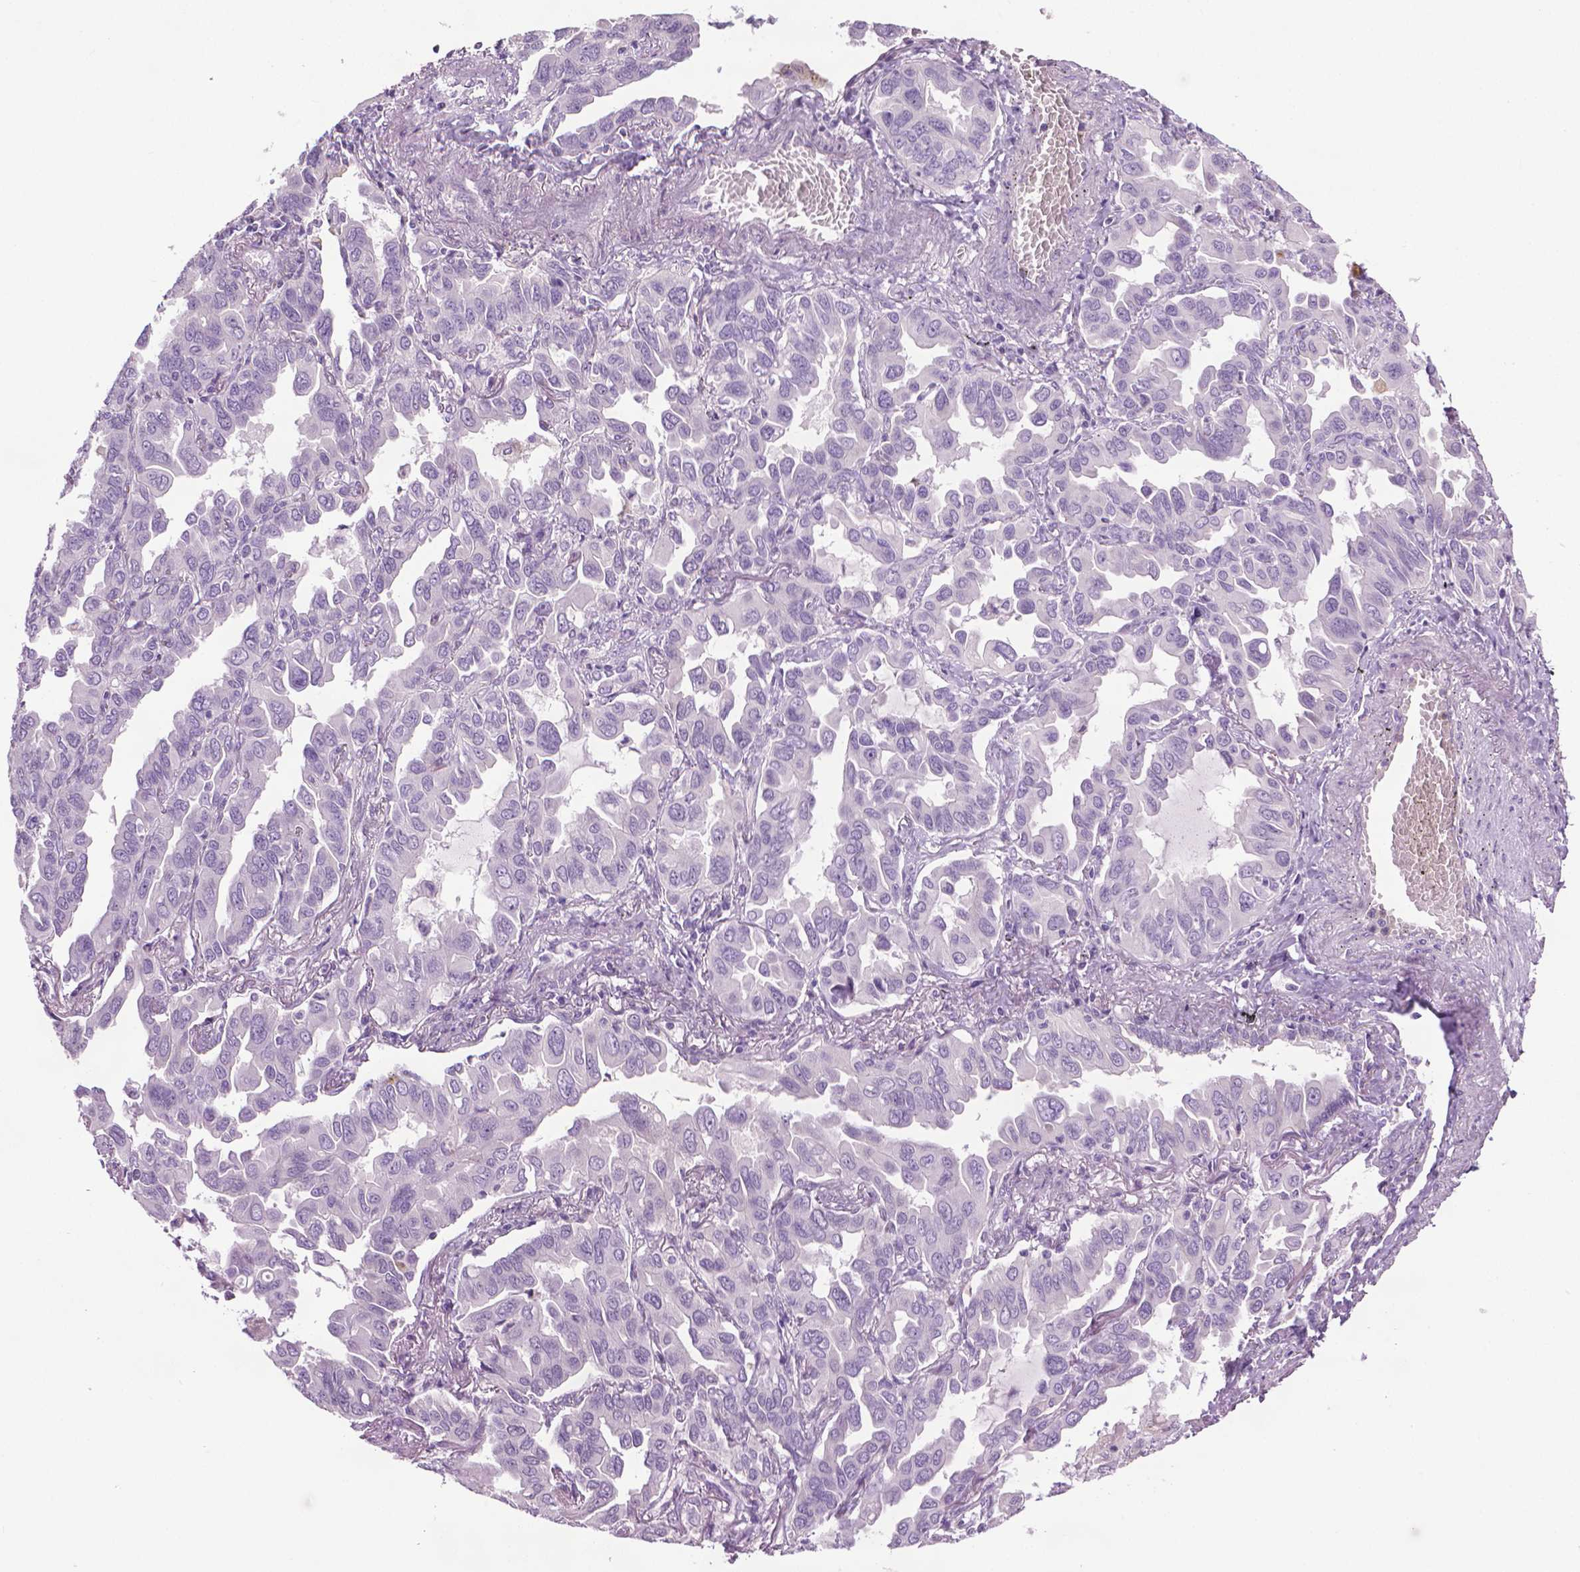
{"staining": {"intensity": "negative", "quantity": "none", "location": "none"}, "tissue": "lung cancer", "cell_type": "Tumor cells", "image_type": "cancer", "snomed": [{"axis": "morphology", "description": "Adenocarcinoma, NOS"}, {"axis": "topography", "description": "Lung"}], "caption": "Immunohistochemistry (IHC) image of neoplastic tissue: lung adenocarcinoma stained with DAB (3,3'-diaminobenzidine) exhibits no significant protein expression in tumor cells.", "gene": "DNAI7", "patient": {"sex": "male", "age": 64}}